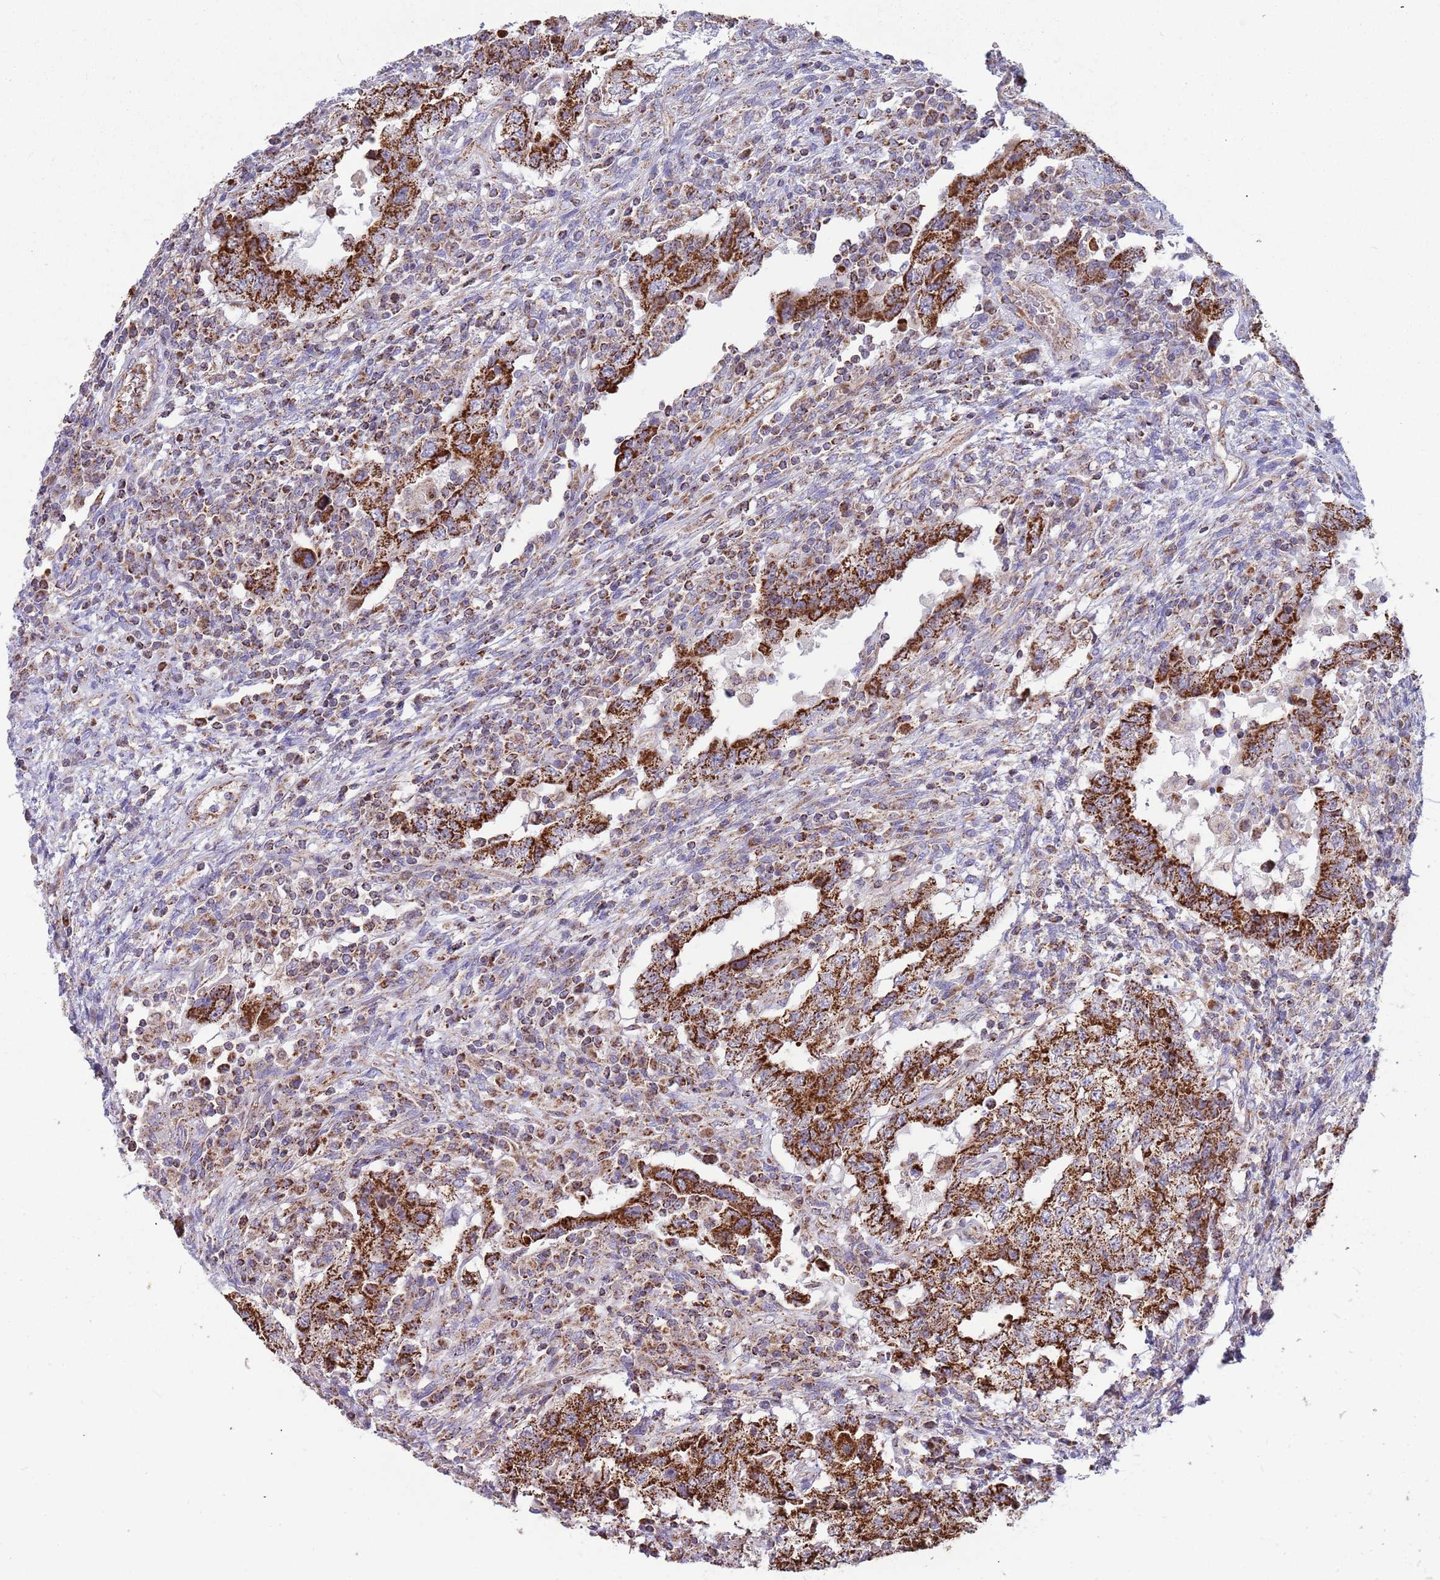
{"staining": {"intensity": "strong", "quantity": ">75%", "location": "cytoplasmic/membranous"}, "tissue": "testis cancer", "cell_type": "Tumor cells", "image_type": "cancer", "snomed": [{"axis": "morphology", "description": "Carcinoma, Embryonal, NOS"}, {"axis": "topography", "description": "Testis"}], "caption": "An image of testis embryonal carcinoma stained for a protein demonstrates strong cytoplasmic/membranous brown staining in tumor cells.", "gene": "VPS16", "patient": {"sex": "male", "age": 26}}